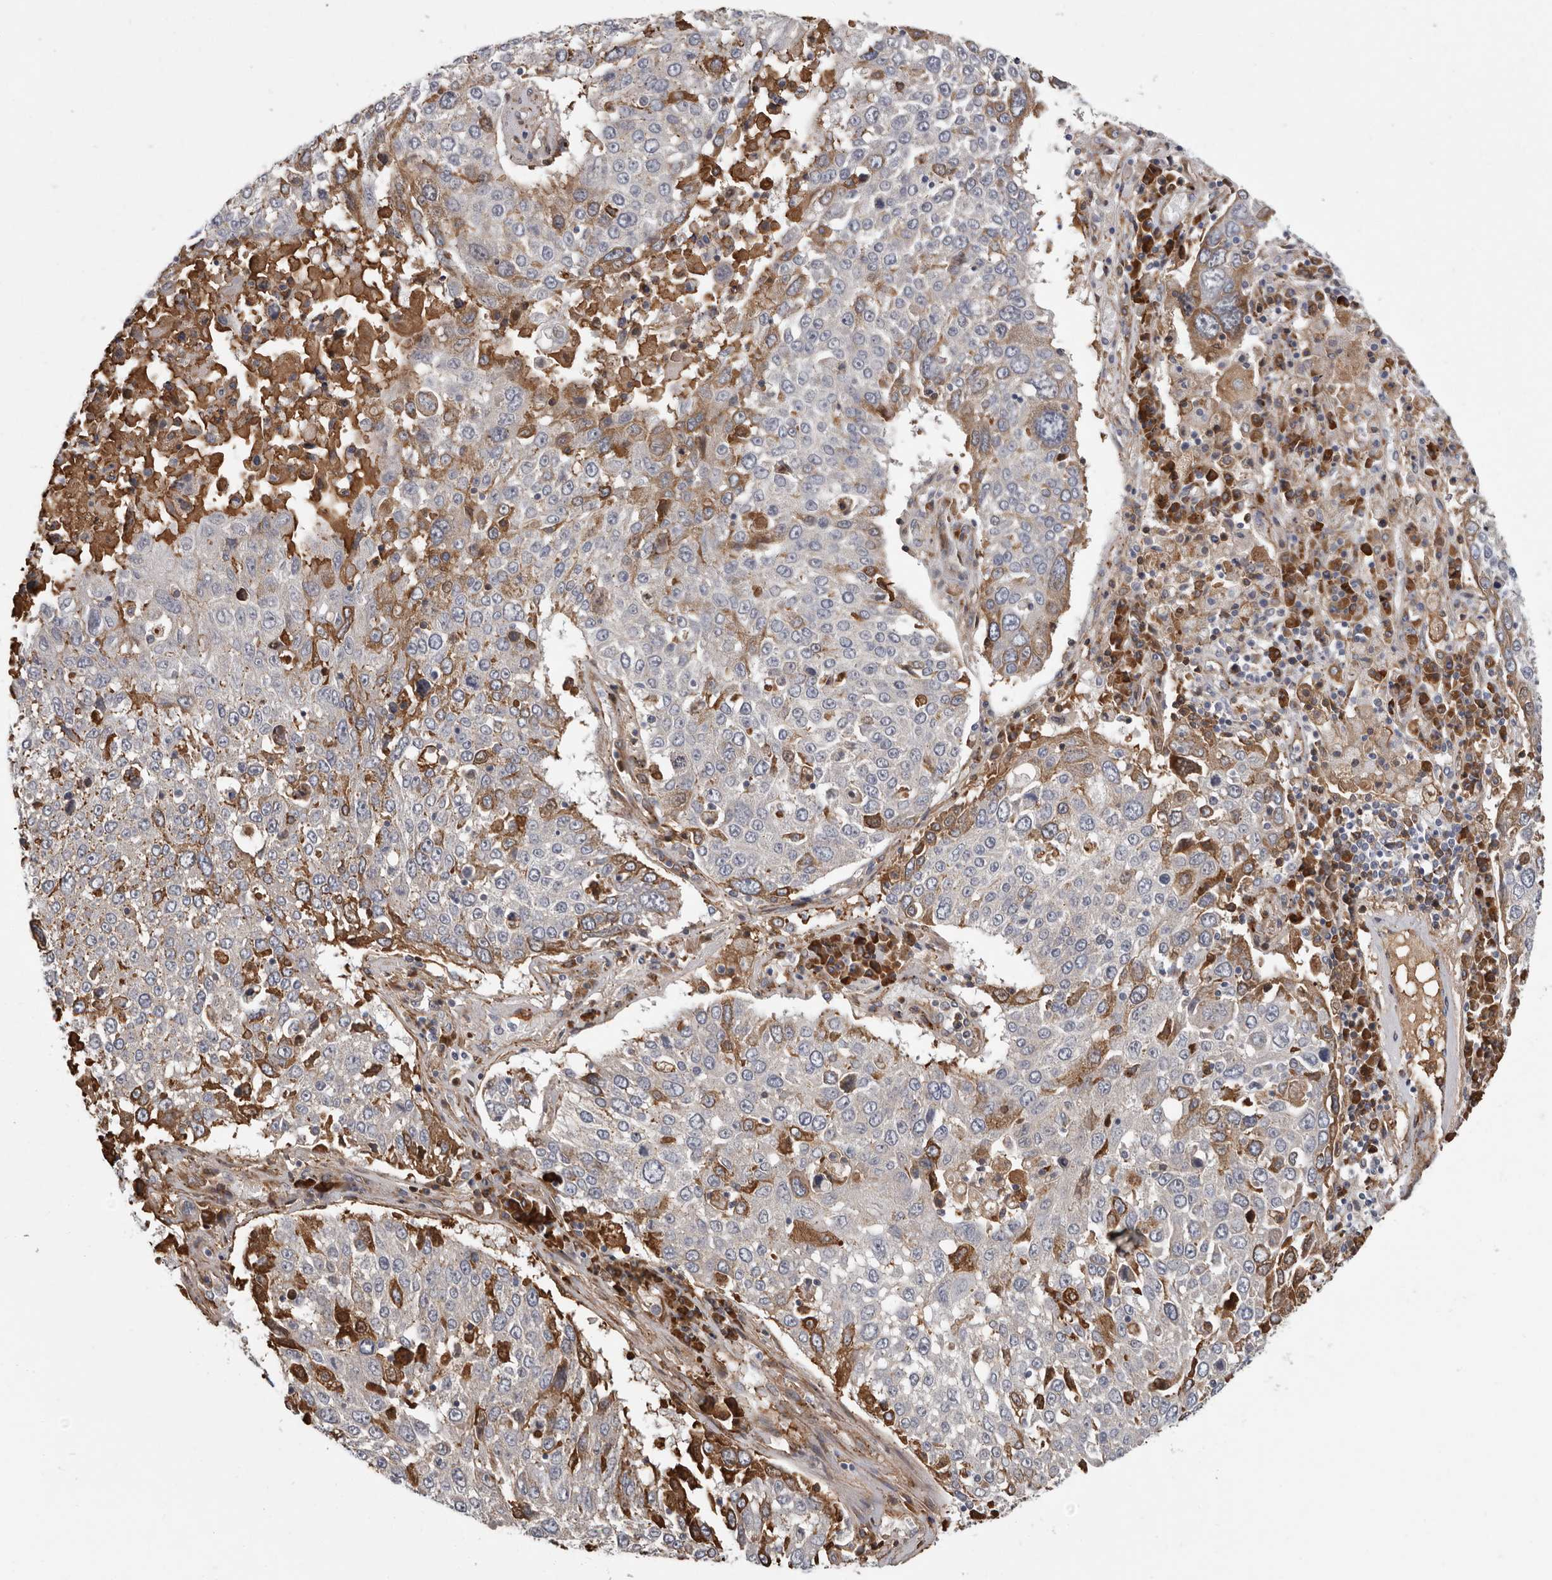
{"staining": {"intensity": "moderate", "quantity": "<25%", "location": "cytoplasmic/membranous"}, "tissue": "lung cancer", "cell_type": "Tumor cells", "image_type": "cancer", "snomed": [{"axis": "morphology", "description": "Squamous cell carcinoma, NOS"}, {"axis": "topography", "description": "Lung"}], "caption": "Tumor cells display low levels of moderate cytoplasmic/membranous positivity in approximately <25% of cells in squamous cell carcinoma (lung). The protein is shown in brown color, while the nuclei are stained blue.", "gene": "ATXN3L", "patient": {"sex": "male", "age": 65}}